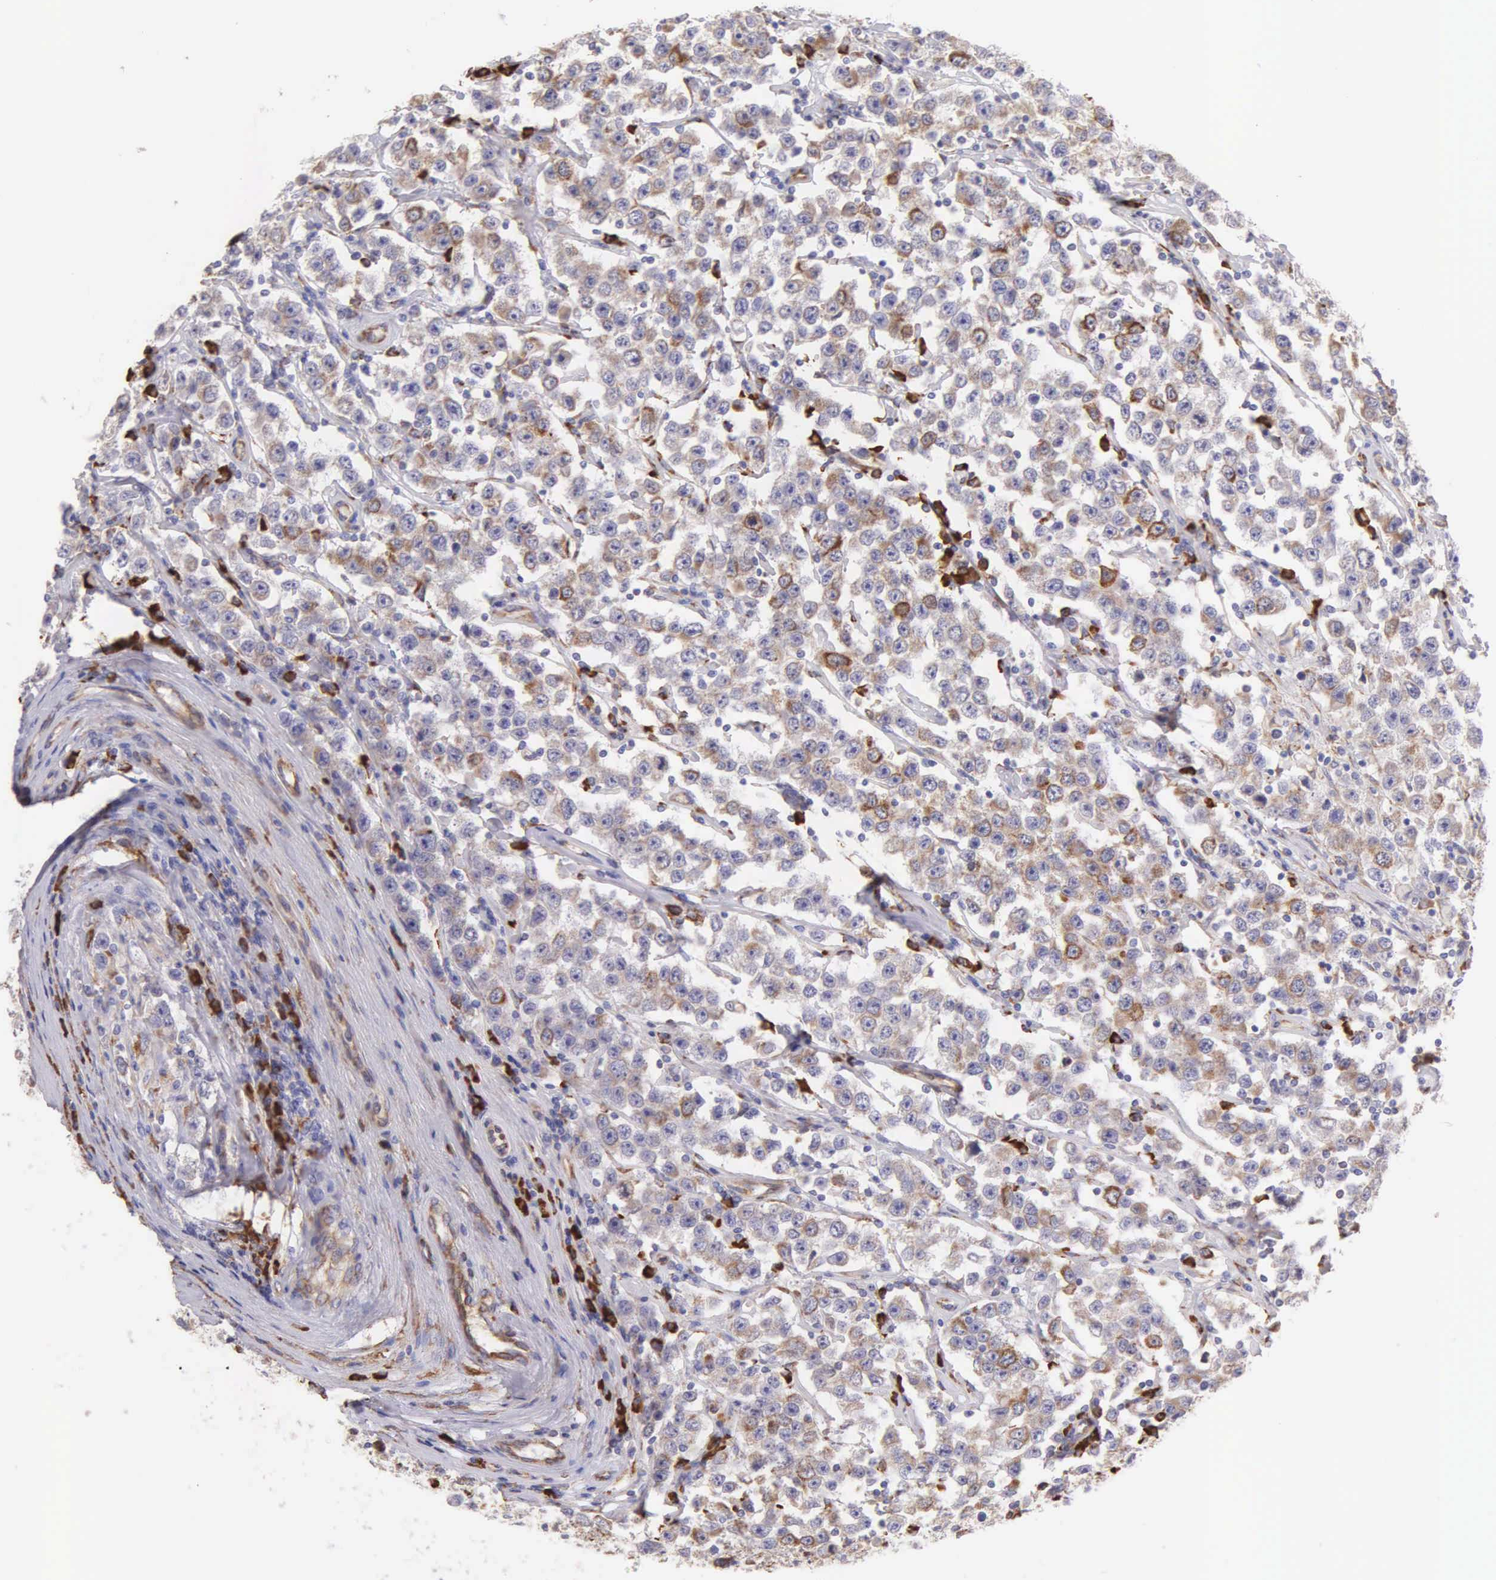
{"staining": {"intensity": "weak", "quantity": ">75%", "location": "cytoplasmic/membranous"}, "tissue": "testis cancer", "cell_type": "Tumor cells", "image_type": "cancer", "snomed": [{"axis": "morphology", "description": "Seminoma, NOS"}, {"axis": "topography", "description": "Testis"}], "caption": "Protein staining of testis cancer tissue exhibits weak cytoplasmic/membranous expression in approximately >75% of tumor cells.", "gene": "CKAP4", "patient": {"sex": "male", "age": 52}}